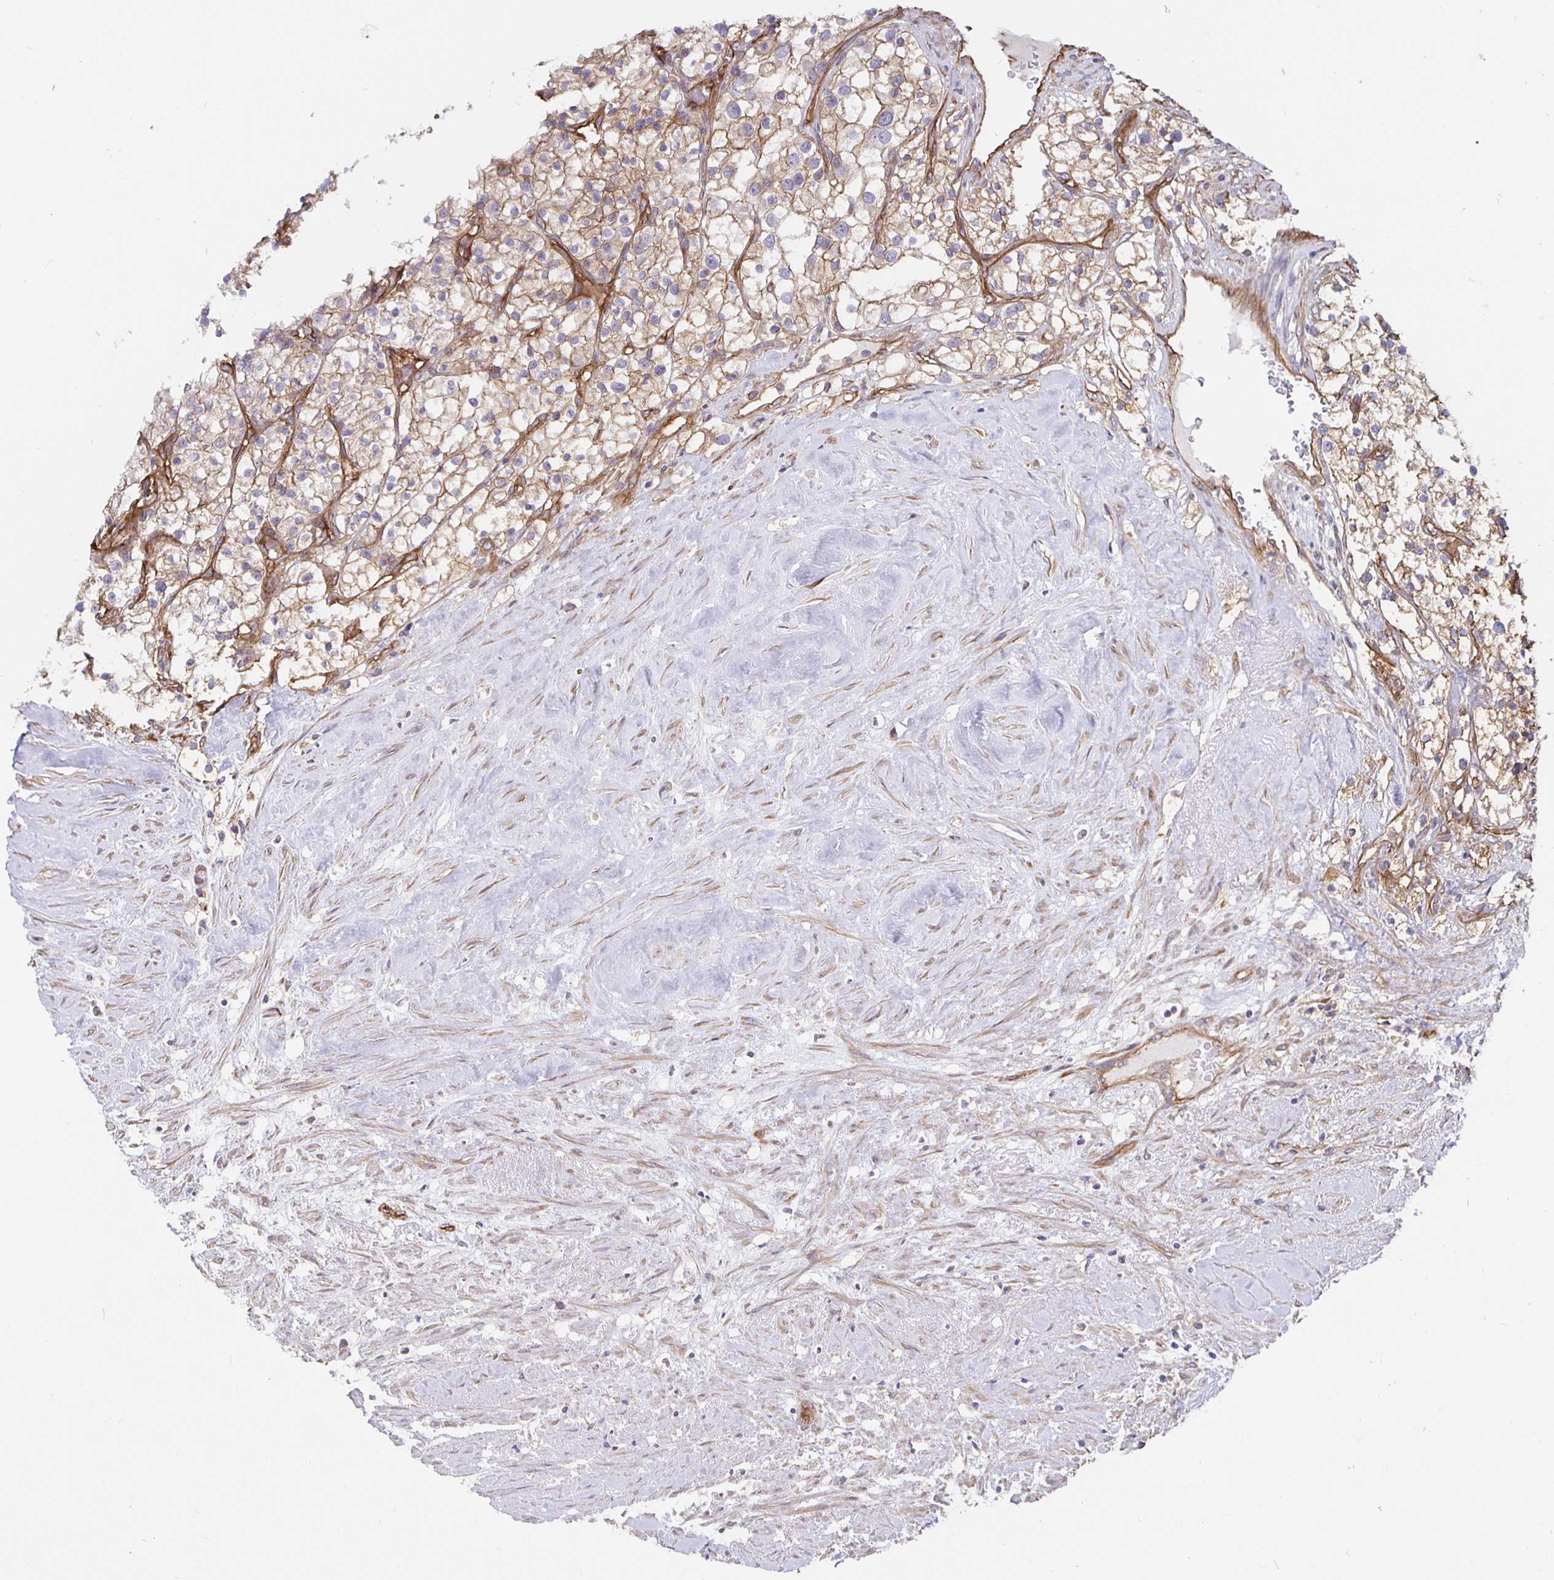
{"staining": {"intensity": "weak", "quantity": "25%-75%", "location": "cytoplasmic/membranous"}, "tissue": "renal cancer", "cell_type": "Tumor cells", "image_type": "cancer", "snomed": [{"axis": "morphology", "description": "Adenocarcinoma, NOS"}, {"axis": "topography", "description": "Kidney"}], "caption": "Adenocarcinoma (renal) was stained to show a protein in brown. There is low levels of weak cytoplasmic/membranous positivity in approximately 25%-75% of tumor cells.", "gene": "ARHGEF39", "patient": {"sex": "male", "age": 80}}